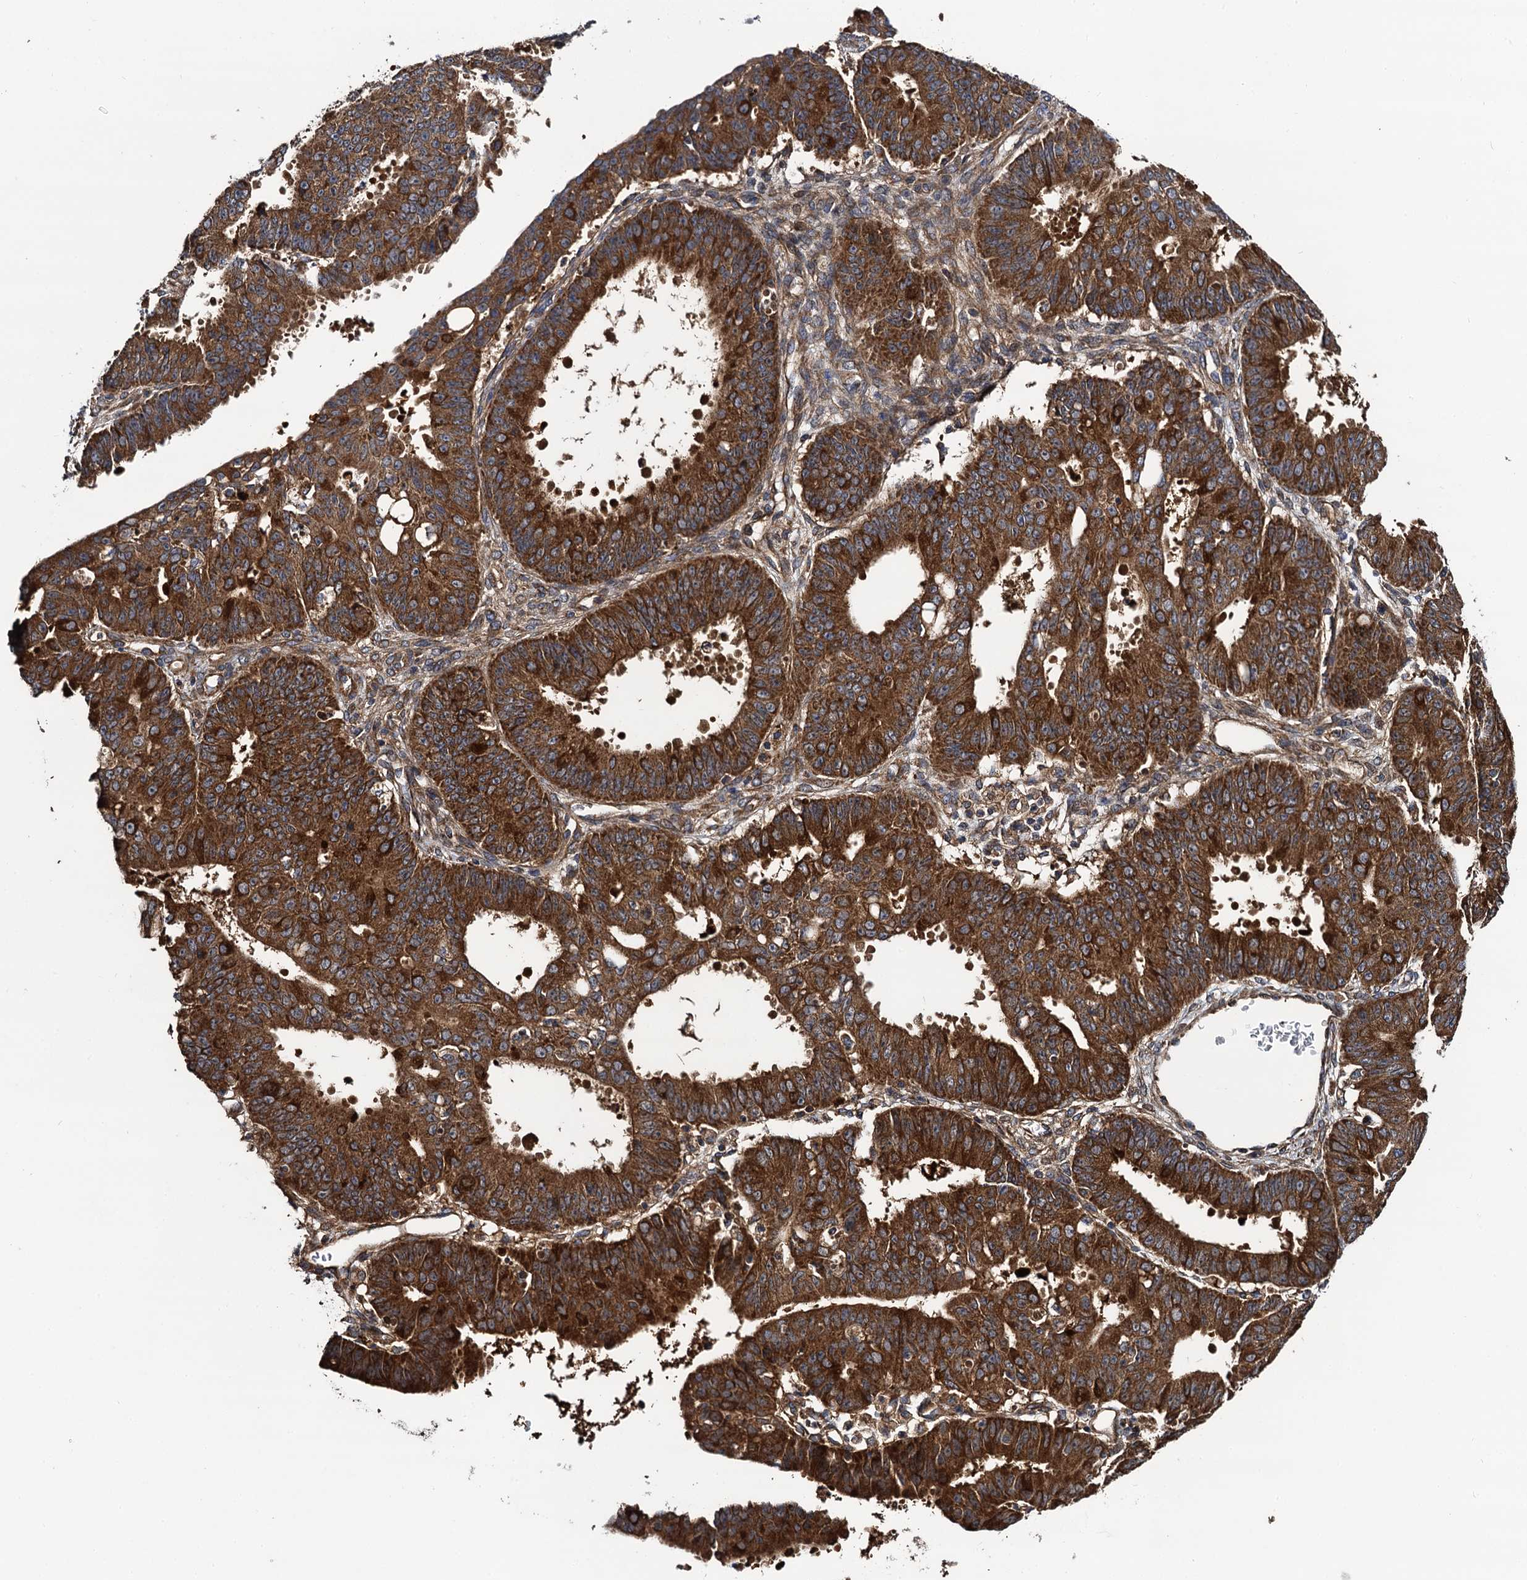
{"staining": {"intensity": "strong", "quantity": ">75%", "location": "cytoplasmic/membranous"}, "tissue": "ovarian cancer", "cell_type": "Tumor cells", "image_type": "cancer", "snomed": [{"axis": "morphology", "description": "Carcinoma, endometroid"}, {"axis": "topography", "description": "Appendix"}, {"axis": "topography", "description": "Ovary"}], "caption": "Tumor cells reveal strong cytoplasmic/membranous expression in about >75% of cells in endometroid carcinoma (ovarian).", "gene": "NEK1", "patient": {"sex": "female", "age": 42}}